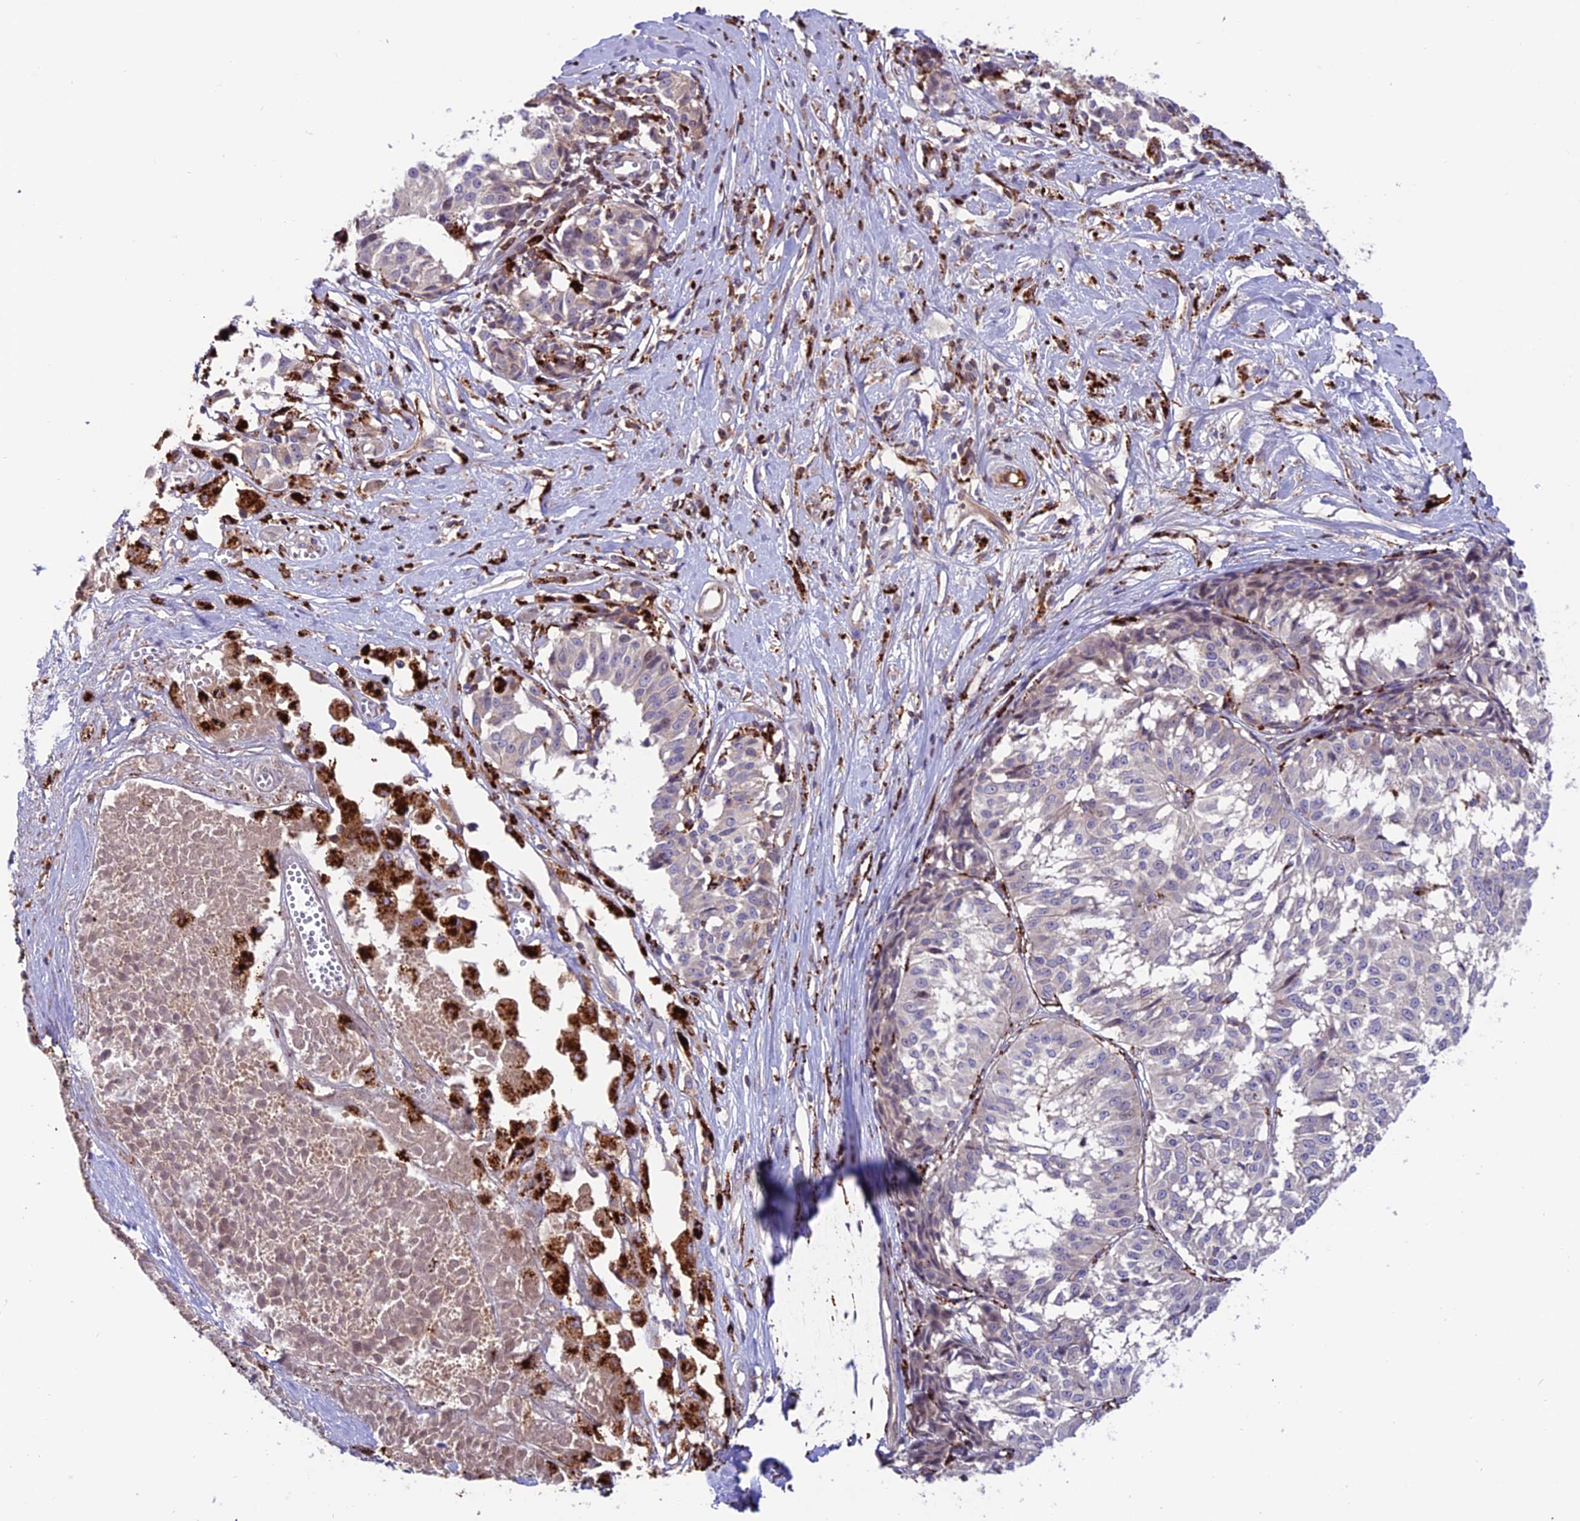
{"staining": {"intensity": "negative", "quantity": "none", "location": "none"}, "tissue": "melanoma", "cell_type": "Tumor cells", "image_type": "cancer", "snomed": [{"axis": "morphology", "description": "Malignant melanoma, NOS"}, {"axis": "topography", "description": "Skin"}], "caption": "Human melanoma stained for a protein using immunohistochemistry demonstrates no staining in tumor cells.", "gene": "ARHGEF18", "patient": {"sex": "female", "age": 72}}